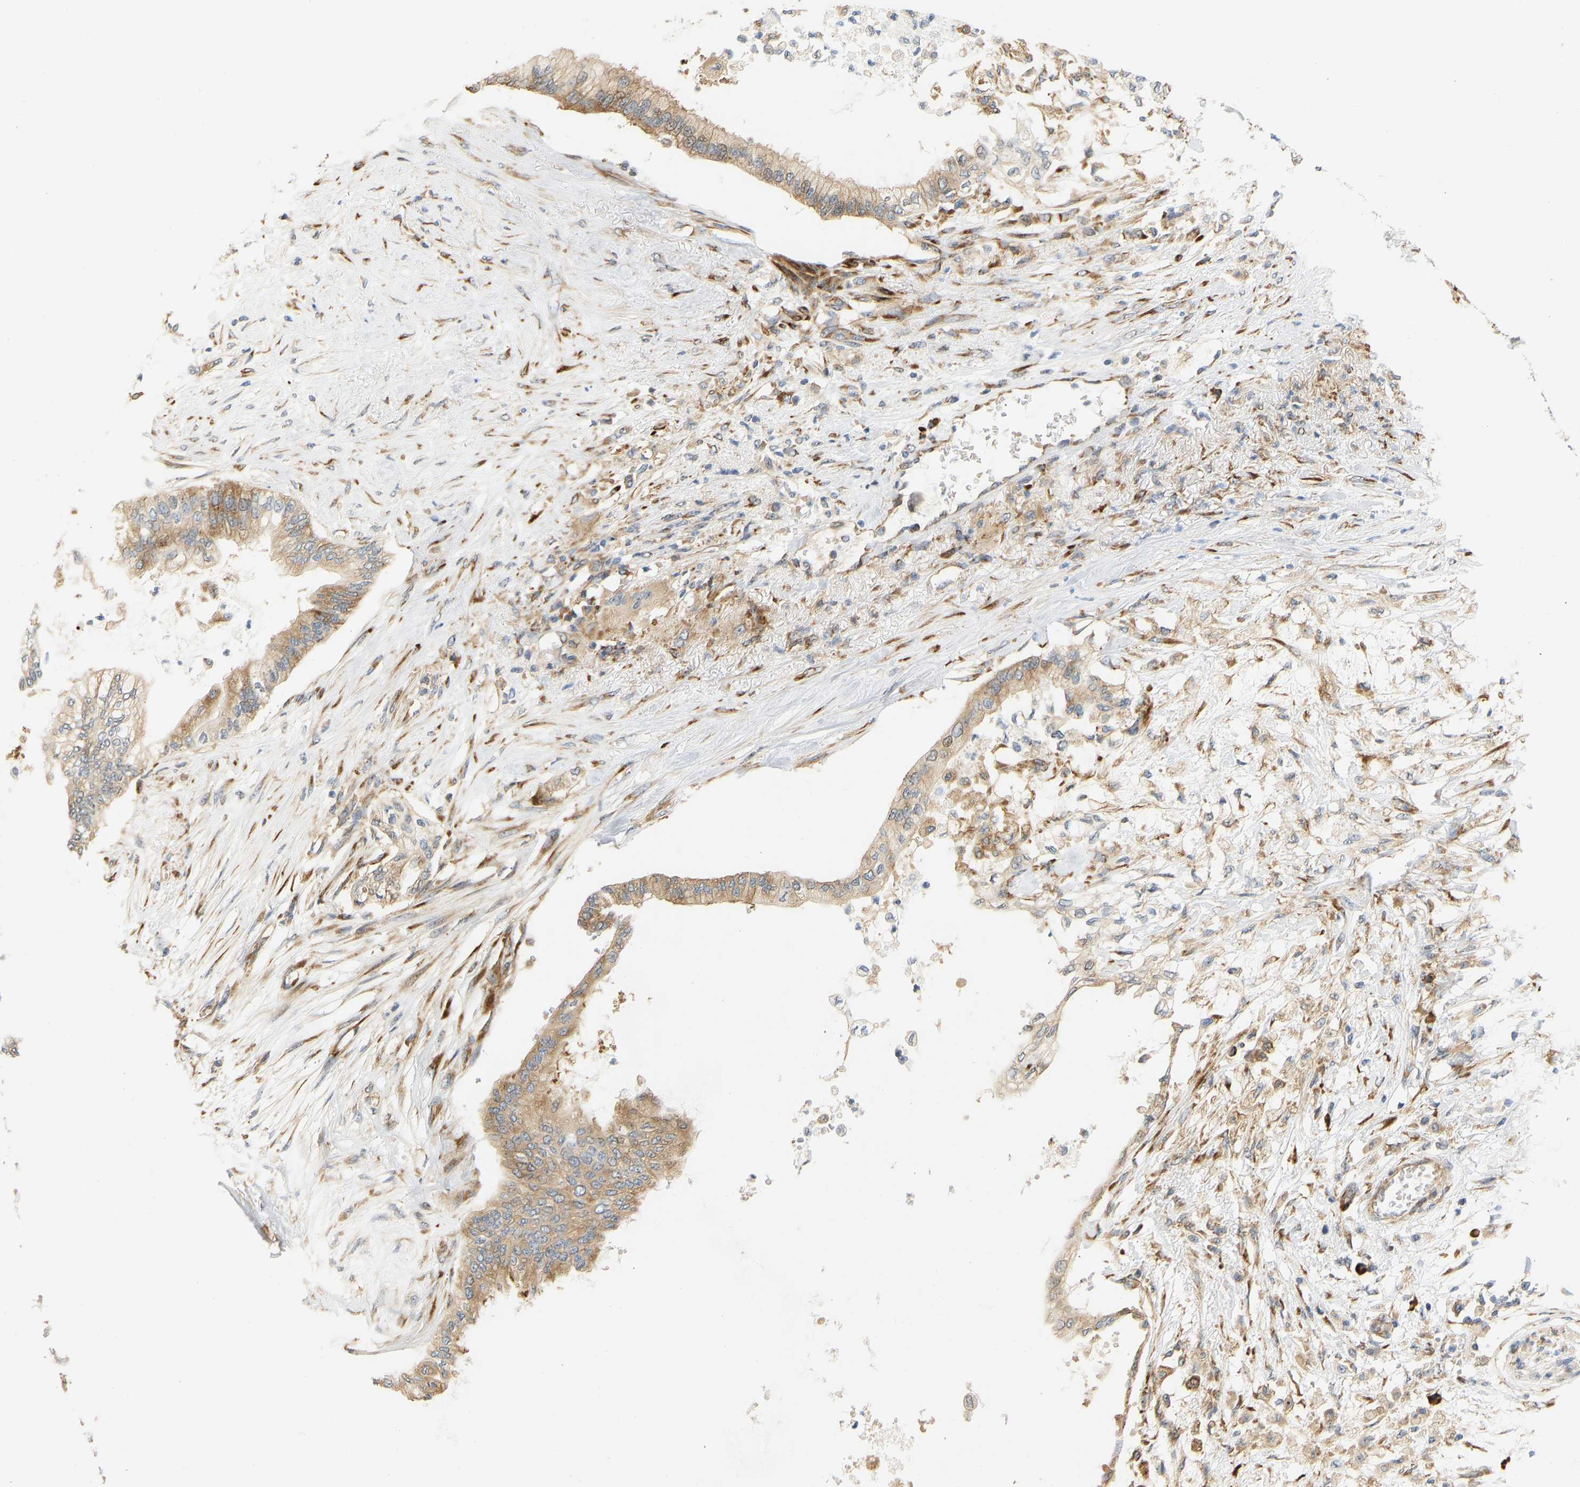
{"staining": {"intensity": "moderate", "quantity": ">75%", "location": "cytoplasmic/membranous"}, "tissue": "pancreatic cancer", "cell_type": "Tumor cells", "image_type": "cancer", "snomed": [{"axis": "morphology", "description": "Normal tissue, NOS"}, {"axis": "morphology", "description": "Adenocarcinoma, NOS"}, {"axis": "topography", "description": "Pancreas"}, {"axis": "topography", "description": "Duodenum"}], "caption": "The image demonstrates staining of pancreatic adenocarcinoma, revealing moderate cytoplasmic/membranous protein positivity (brown color) within tumor cells. (IHC, brightfield microscopy, high magnification).", "gene": "RPS14", "patient": {"sex": "female", "age": 60}}